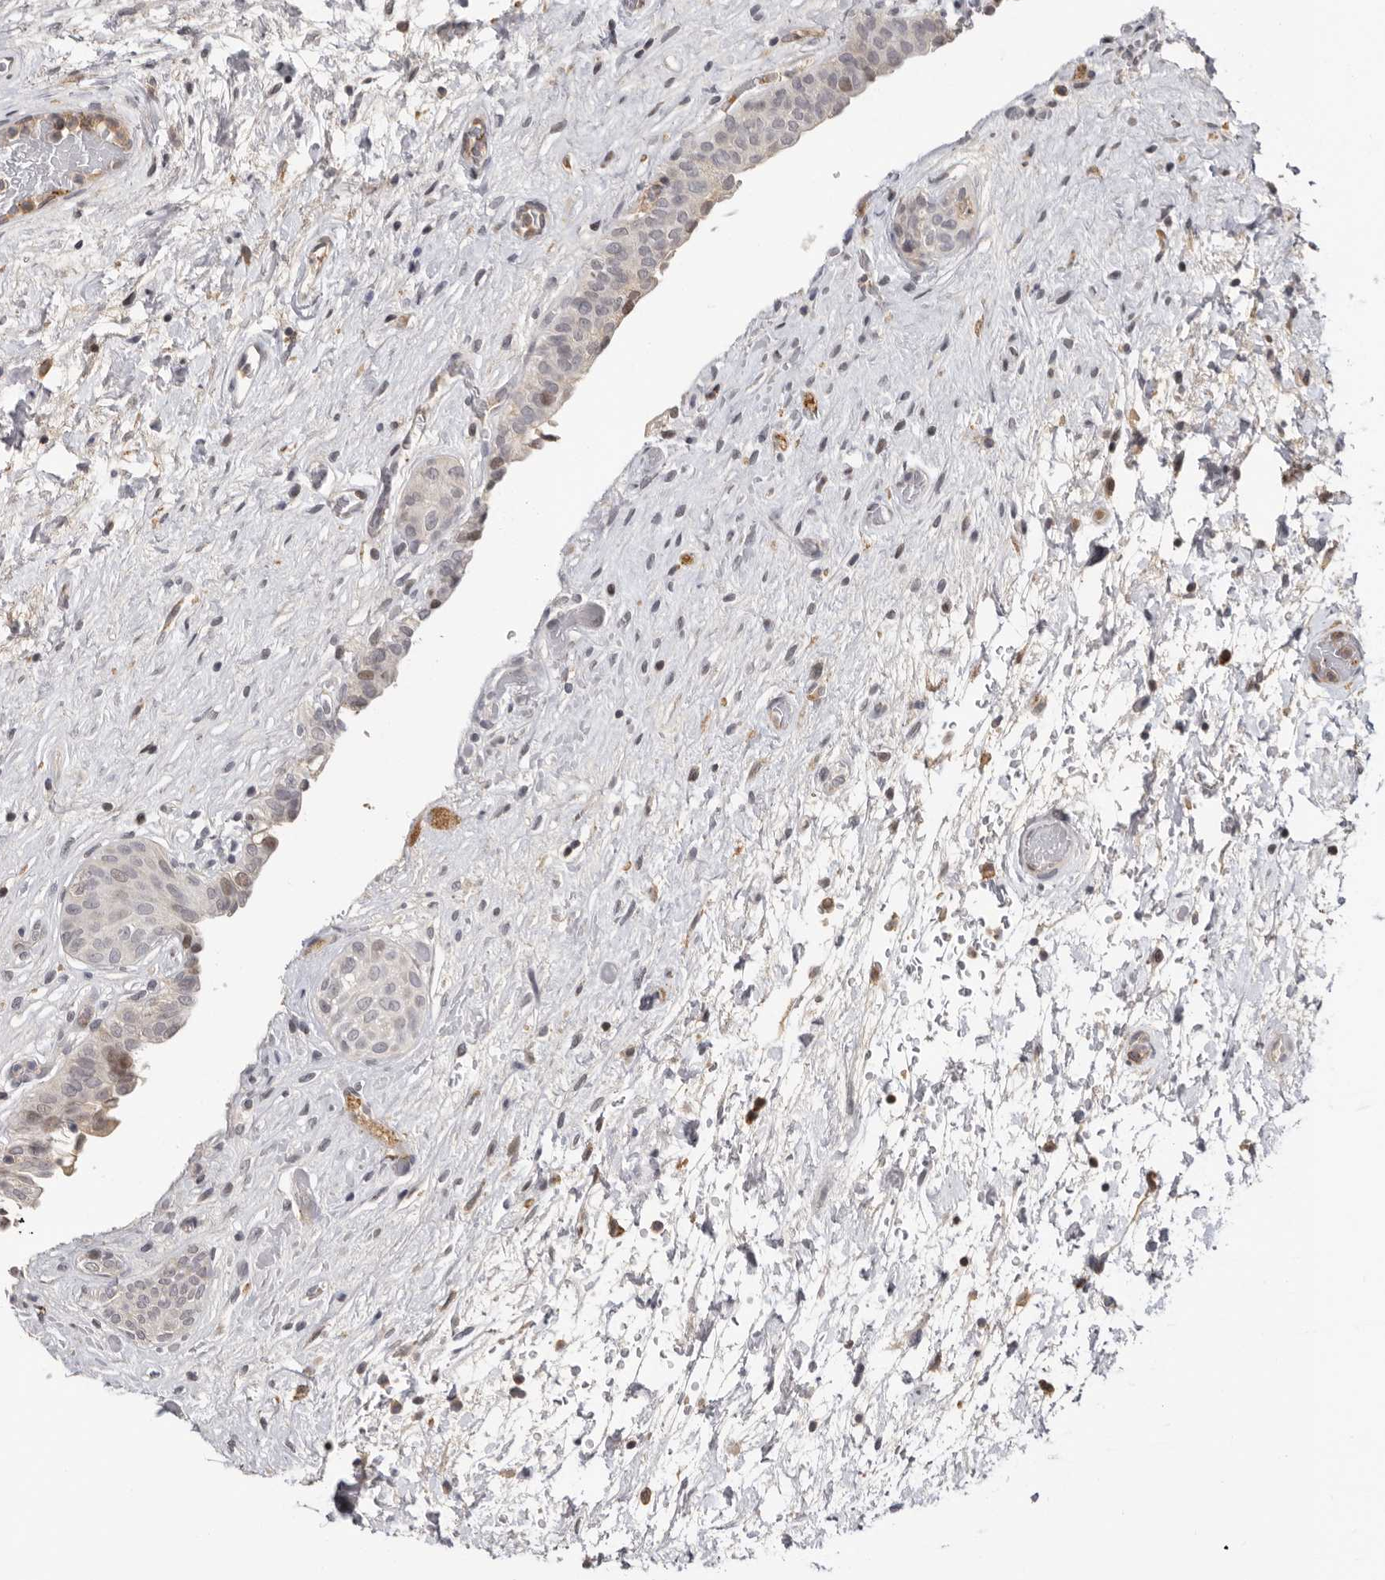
{"staining": {"intensity": "moderate", "quantity": "<25%", "location": "nuclear"}, "tissue": "urinary bladder", "cell_type": "Urothelial cells", "image_type": "normal", "snomed": [{"axis": "morphology", "description": "Normal tissue, NOS"}, {"axis": "topography", "description": "Urinary bladder"}], "caption": "Brown immunohistochemical staining in benign human urinary bladder displays moderate nuclear expression in about <25% of urothelial cells.", "gene": "KIF2B", "patient": {"sex": "male", "age": 74}}